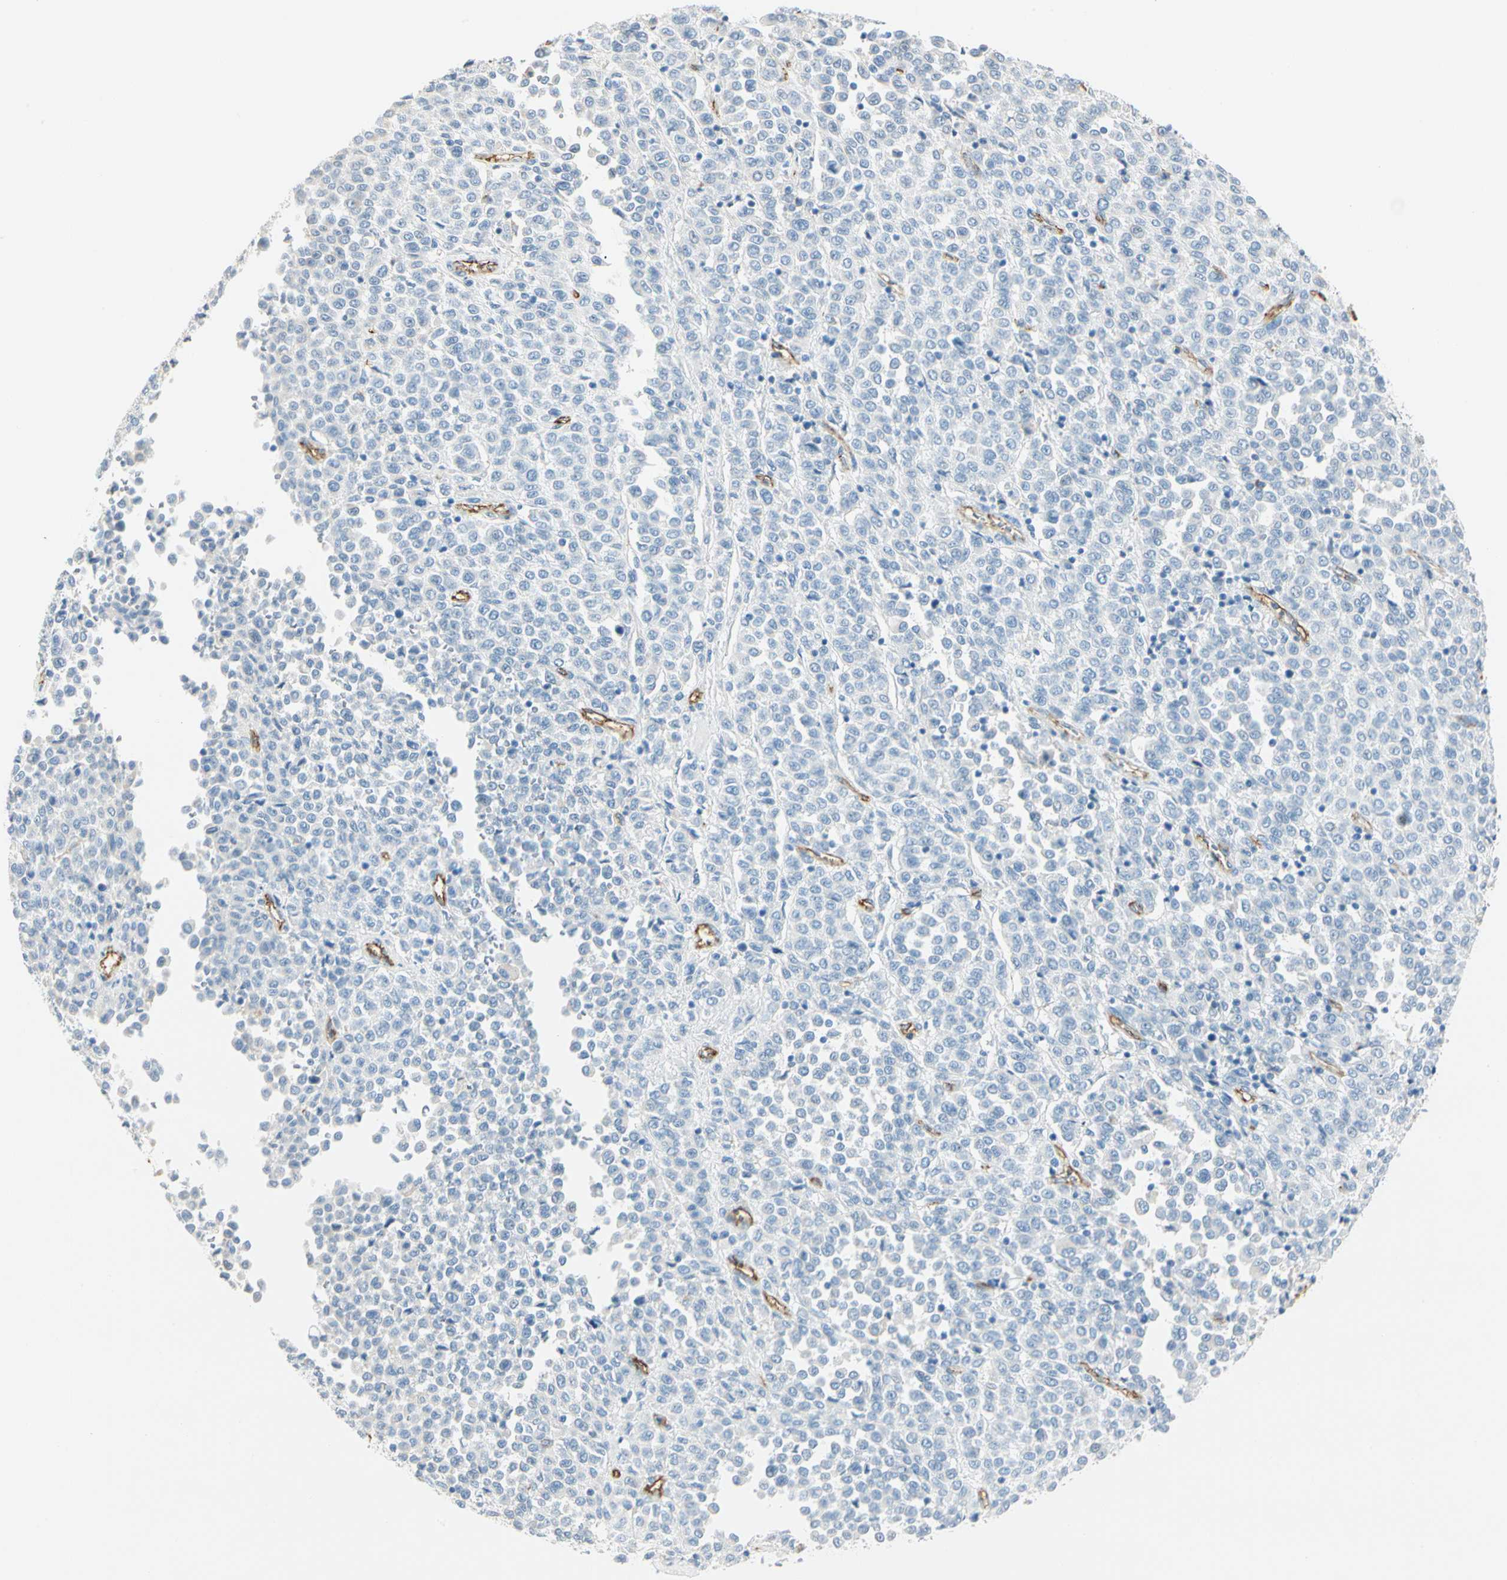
{"staining": {"intensity": "negative", "quantity": "none", "location": "none"}, "tissue": "melanoma", "cell_type": "Tumor cells", "image_type": "cancer", "snomed": [{"axis": "morphology", "description": "Malignant melanoma, Metastatic site"}, {"axis": "topography", "description": "Pancreas"}], "caption": "Malignant melanoma (metastatic site) was stained to show a protein in brown. There is no significant positivity in tumor cells. (DAB immunohistochemistry (IHC), high magnification).", "gene": "VPS9D1", "patient": {"sex": "female", "age": 30}}